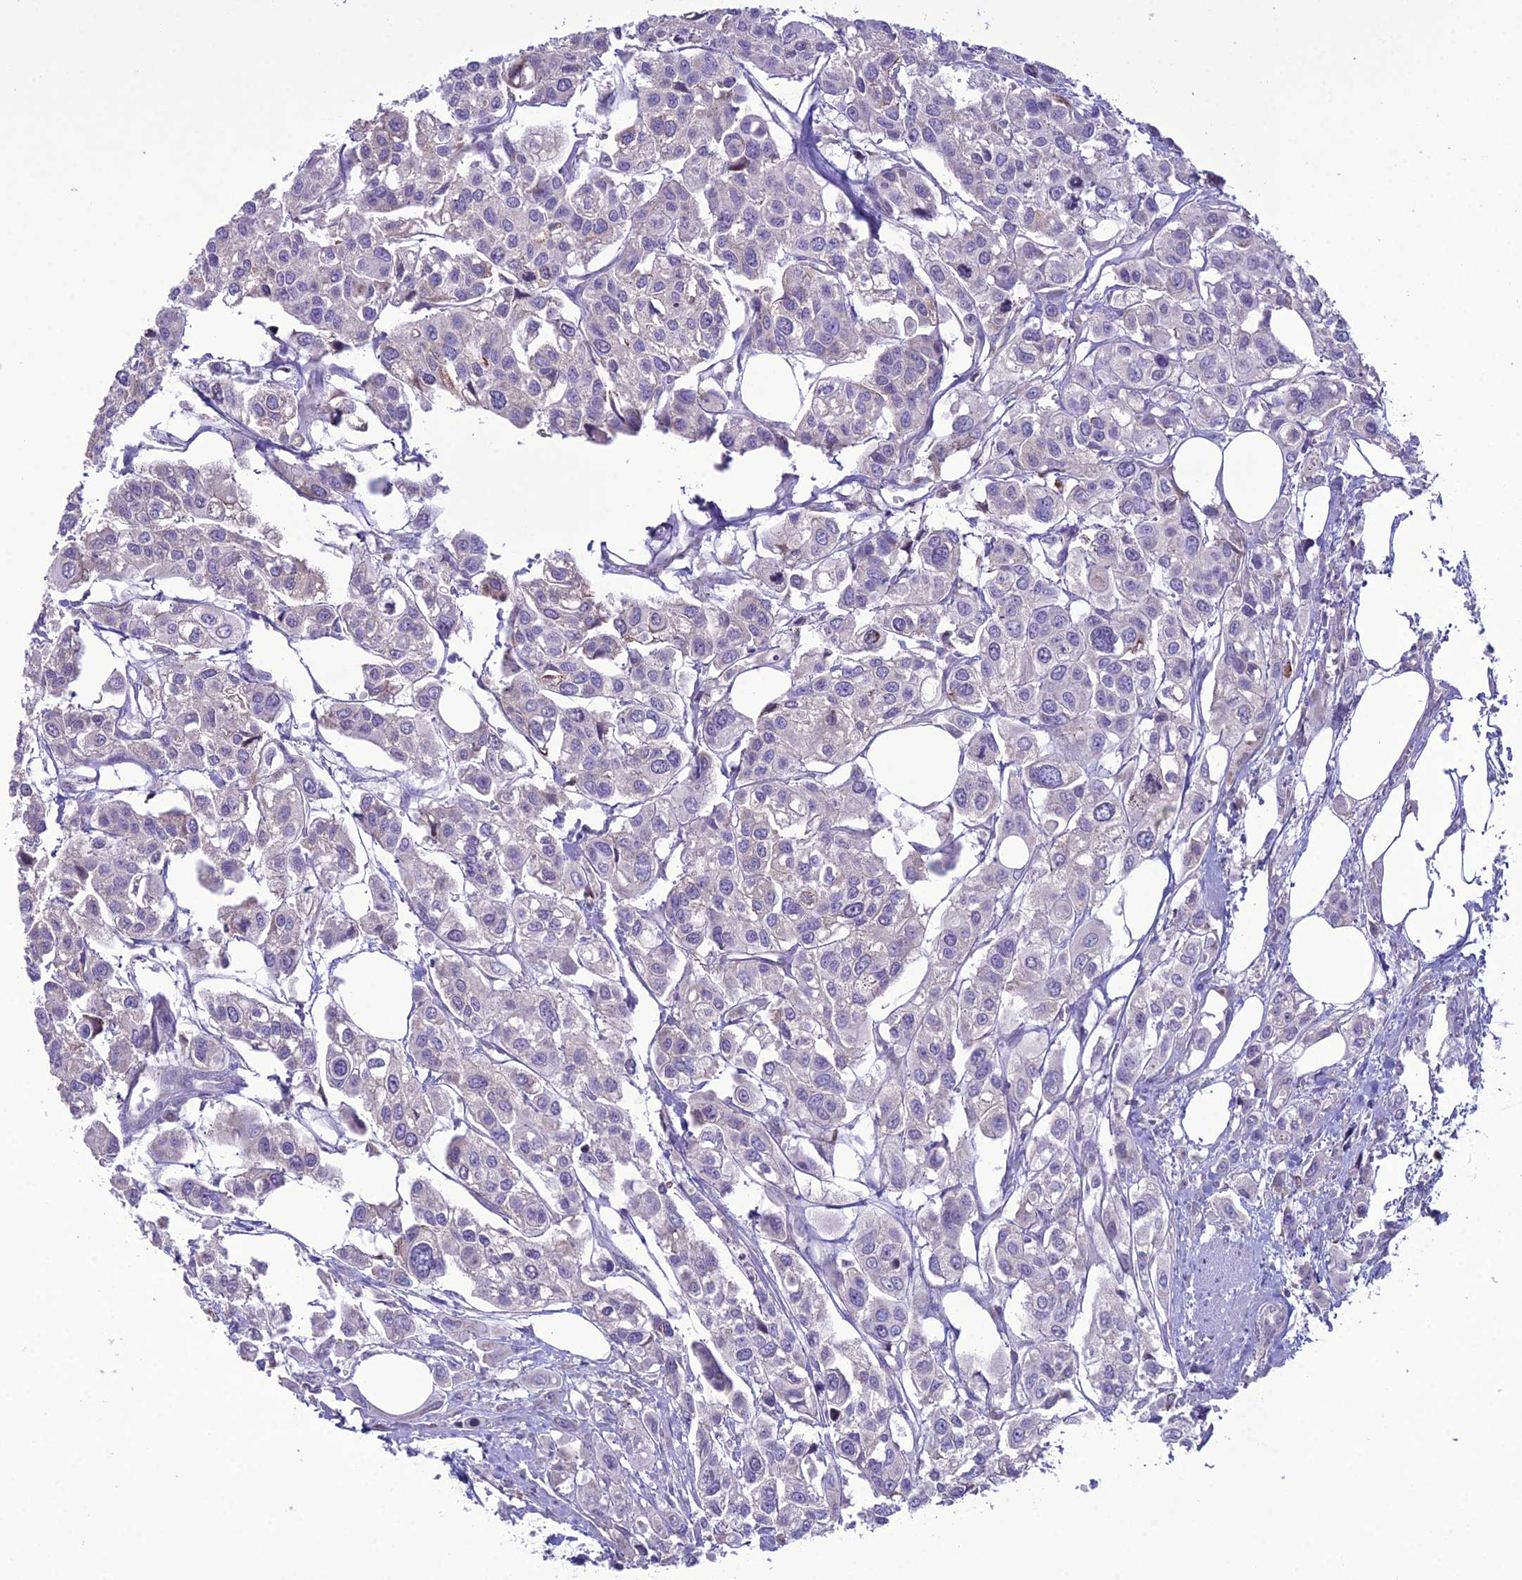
{"staining": {"intensity": "negative", "quantity": "none", "location": "none"}, "tissue": "urothelial cancer", "cell_type": "Tumor cells", "image_type": "cancer", "snomed": [{"axis": "morphology", "description": "Urothelial carcinoma, High grade"}, {"axis": "topography", "description": "Urinary bladder"}], "caption": "Protein analysis of high-grade urothelial carcinoma displays no significant positivity in tumor cells.", "gene": "RPS26", "patient": {"sex": "male", "age": 67}}